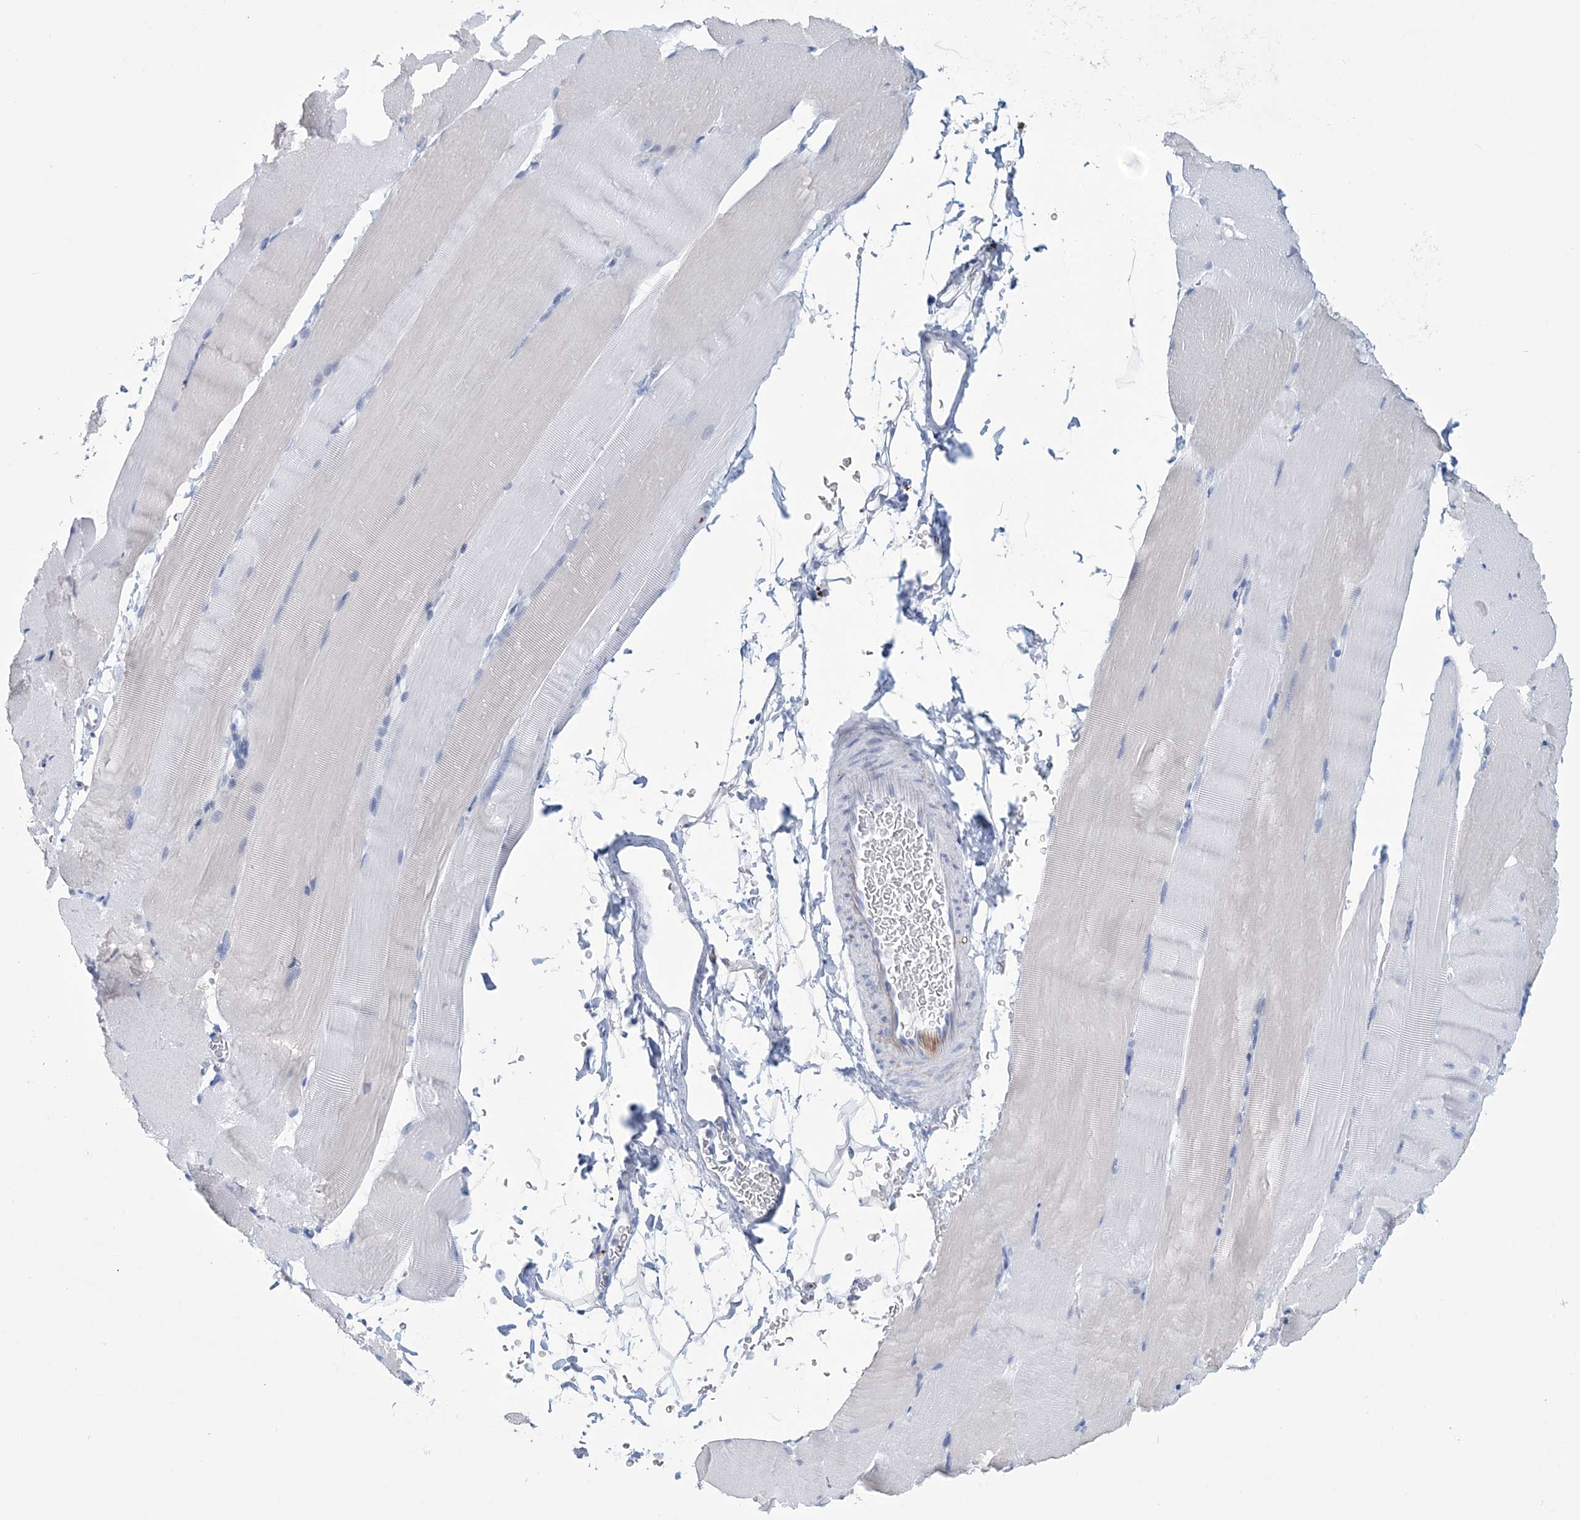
{"staining": {"intensity": "negative", "quantity": "none", "location": "none"}, "tissue": "skeletal muscle", "cell_type": "Myocytes", "image_type": "normal", "snomed": [{"axis": "morphology", "description": "Normal tissue, NOS"}, {"axis": "topography", "description": "Skeletal muscle"}, {"axis": "topography", "description": "Parathyroid gland"}], "caption": "Immunohistochemistry histopathology image of normal skeletal muscle stained for a protein (brown), which demonstrates no positivity in myocytes.", "gene": "DPCD", "patient": {"sex": "female", "age": 37}}